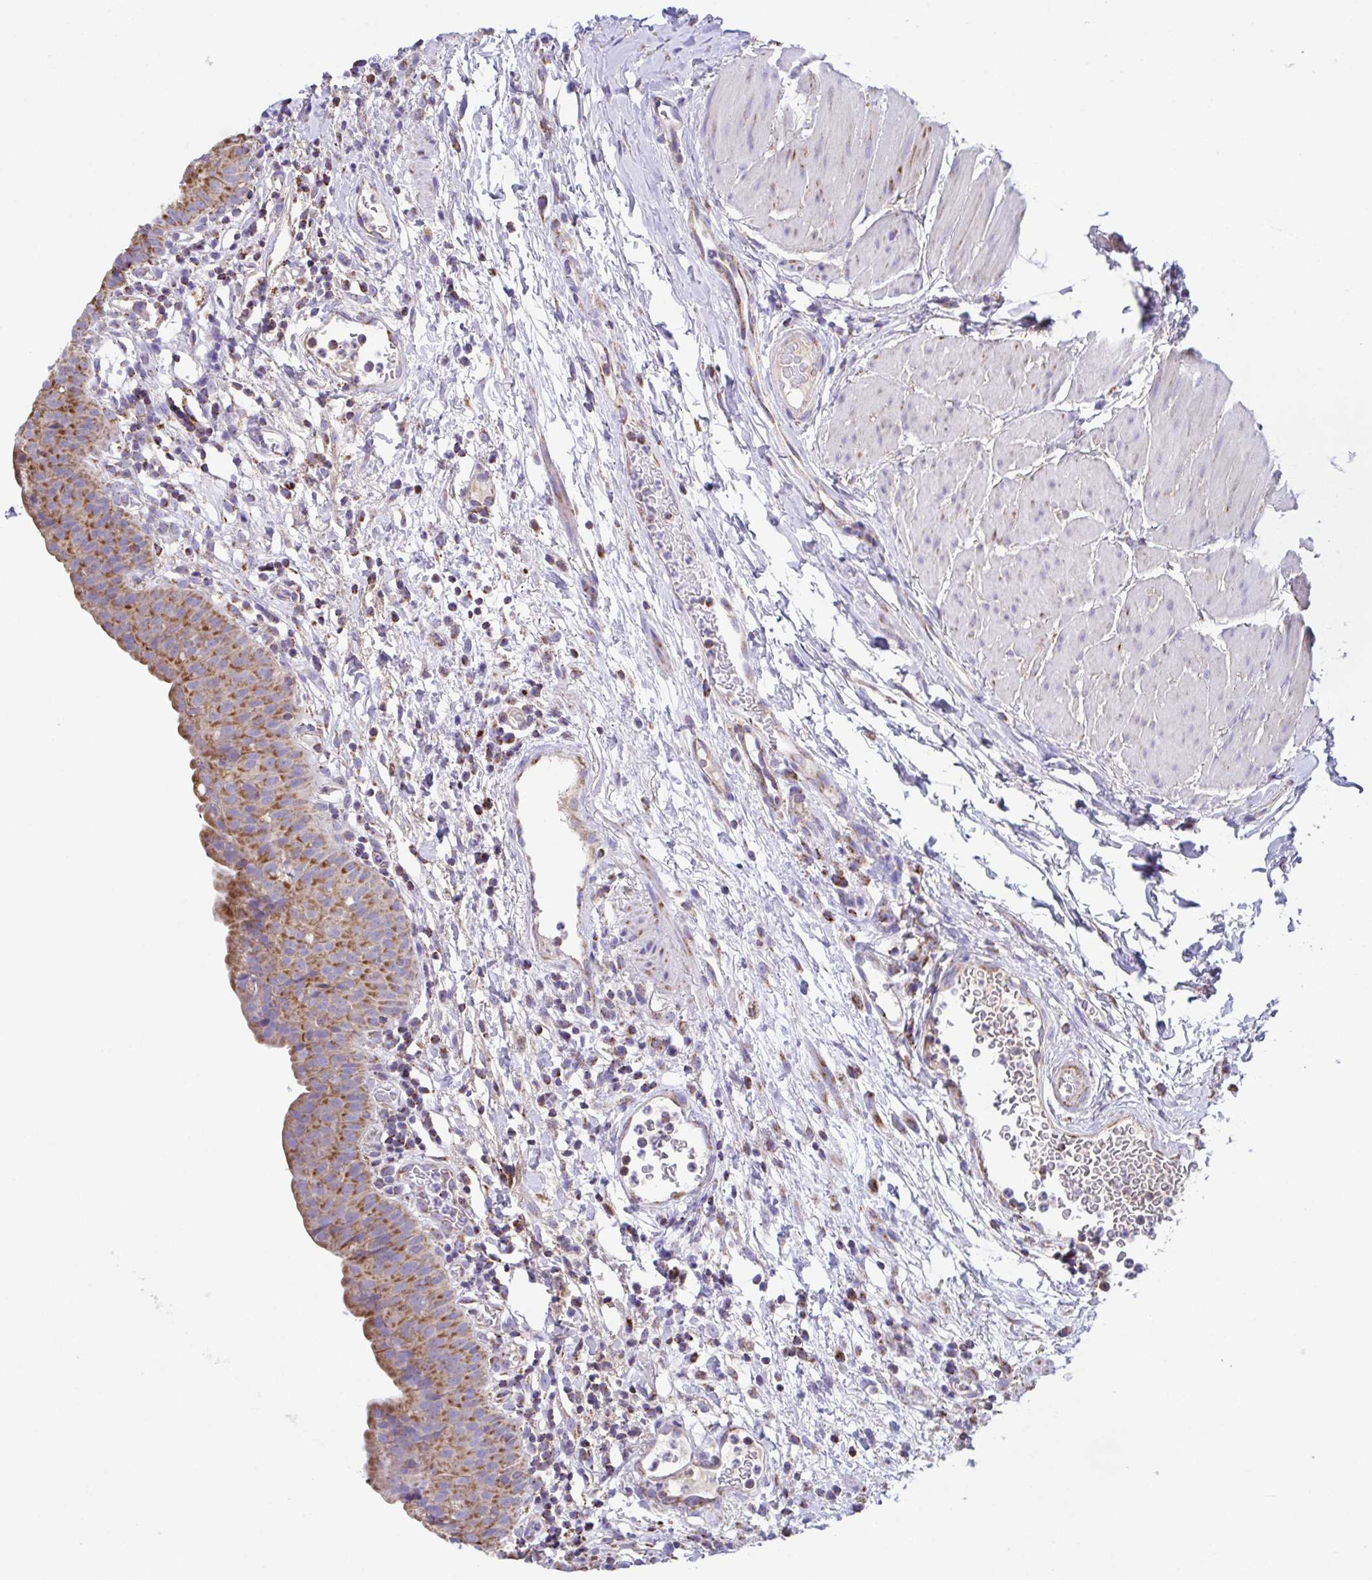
{"staining": {"intensity": "moderate", "quantity": "25%-75%", "location": "cytoplasmic/membranous"}, "tissue": "urinary bladder", "cell_type": "Urothelial cells", "image_type": "normal", "snomed": [{"axis": "morphology", "description": "Normal tissue, NOS"}, {"axis": "morphology", "description": "Inflammation, NOS"}, {"axis": "topography", "description": "Urinary bladder"}], "caption": "Protein analysis of unremarkable urinary bladder demonstrates moderate cytoplasmic/membranous expression in approximately 25%-75% of urothelial cells.", "gene": "PCMTD2", "patient": {"sex": "male", "age": 57}}